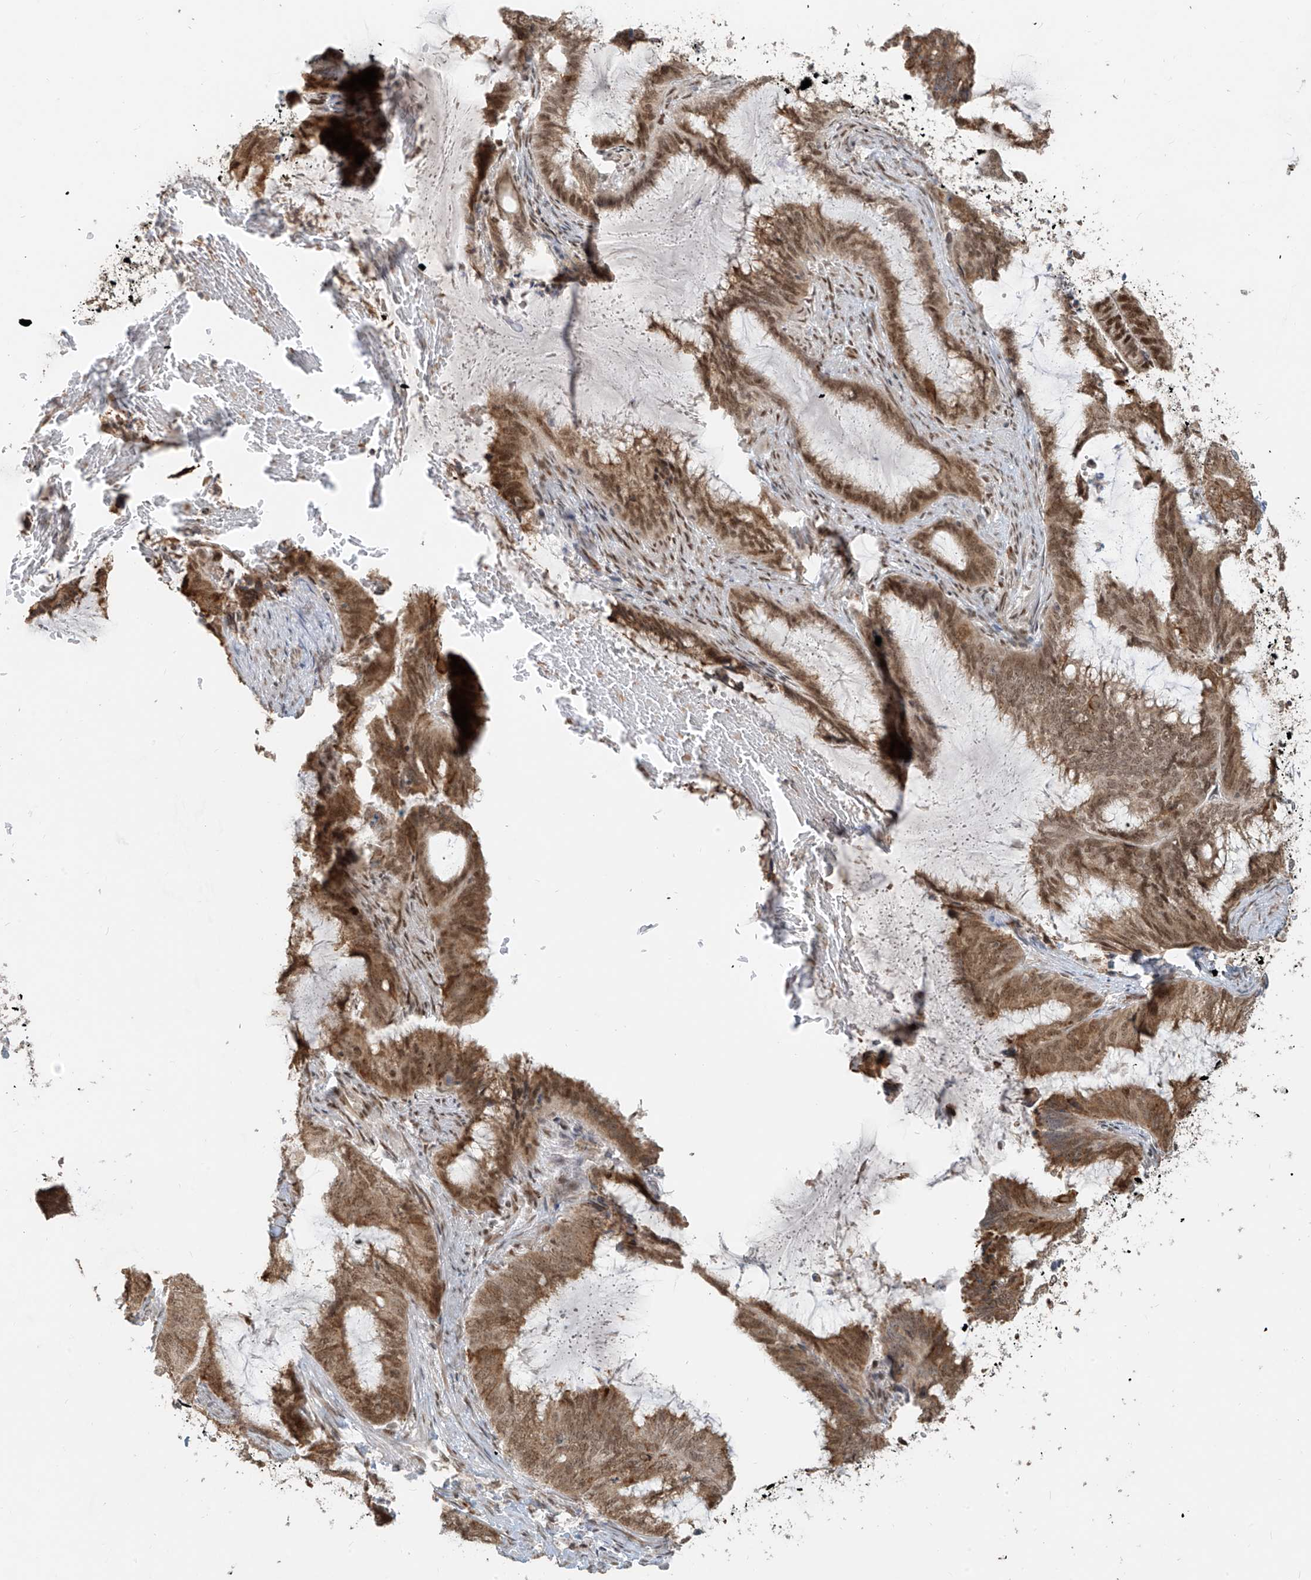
{"staining": {"intensity": "moderate", "quantity": ">75%", "location": "cytoplasmic/membranous,nuclear"}, "tissue": "endometrial cancer", "cell_type": "Tumor cells", "image_type": "cancer", "snomed": [{"axis": "morphology", "description": "Adenocarcinoma, NOS"}, {"axis": "topography", "description": "Endometrium"}], "caption": "This micrograph demonstrates endometrial adenocarcinoma stained with IHC to label a protein in brown. The cytoplasmic/membranous and nuclear of tumor cells show moderate positivity for the protein. Nuclei are counter-stained blue.", "gene": "ZMYM2", "patient": {"sex": "female", "age": 51}}